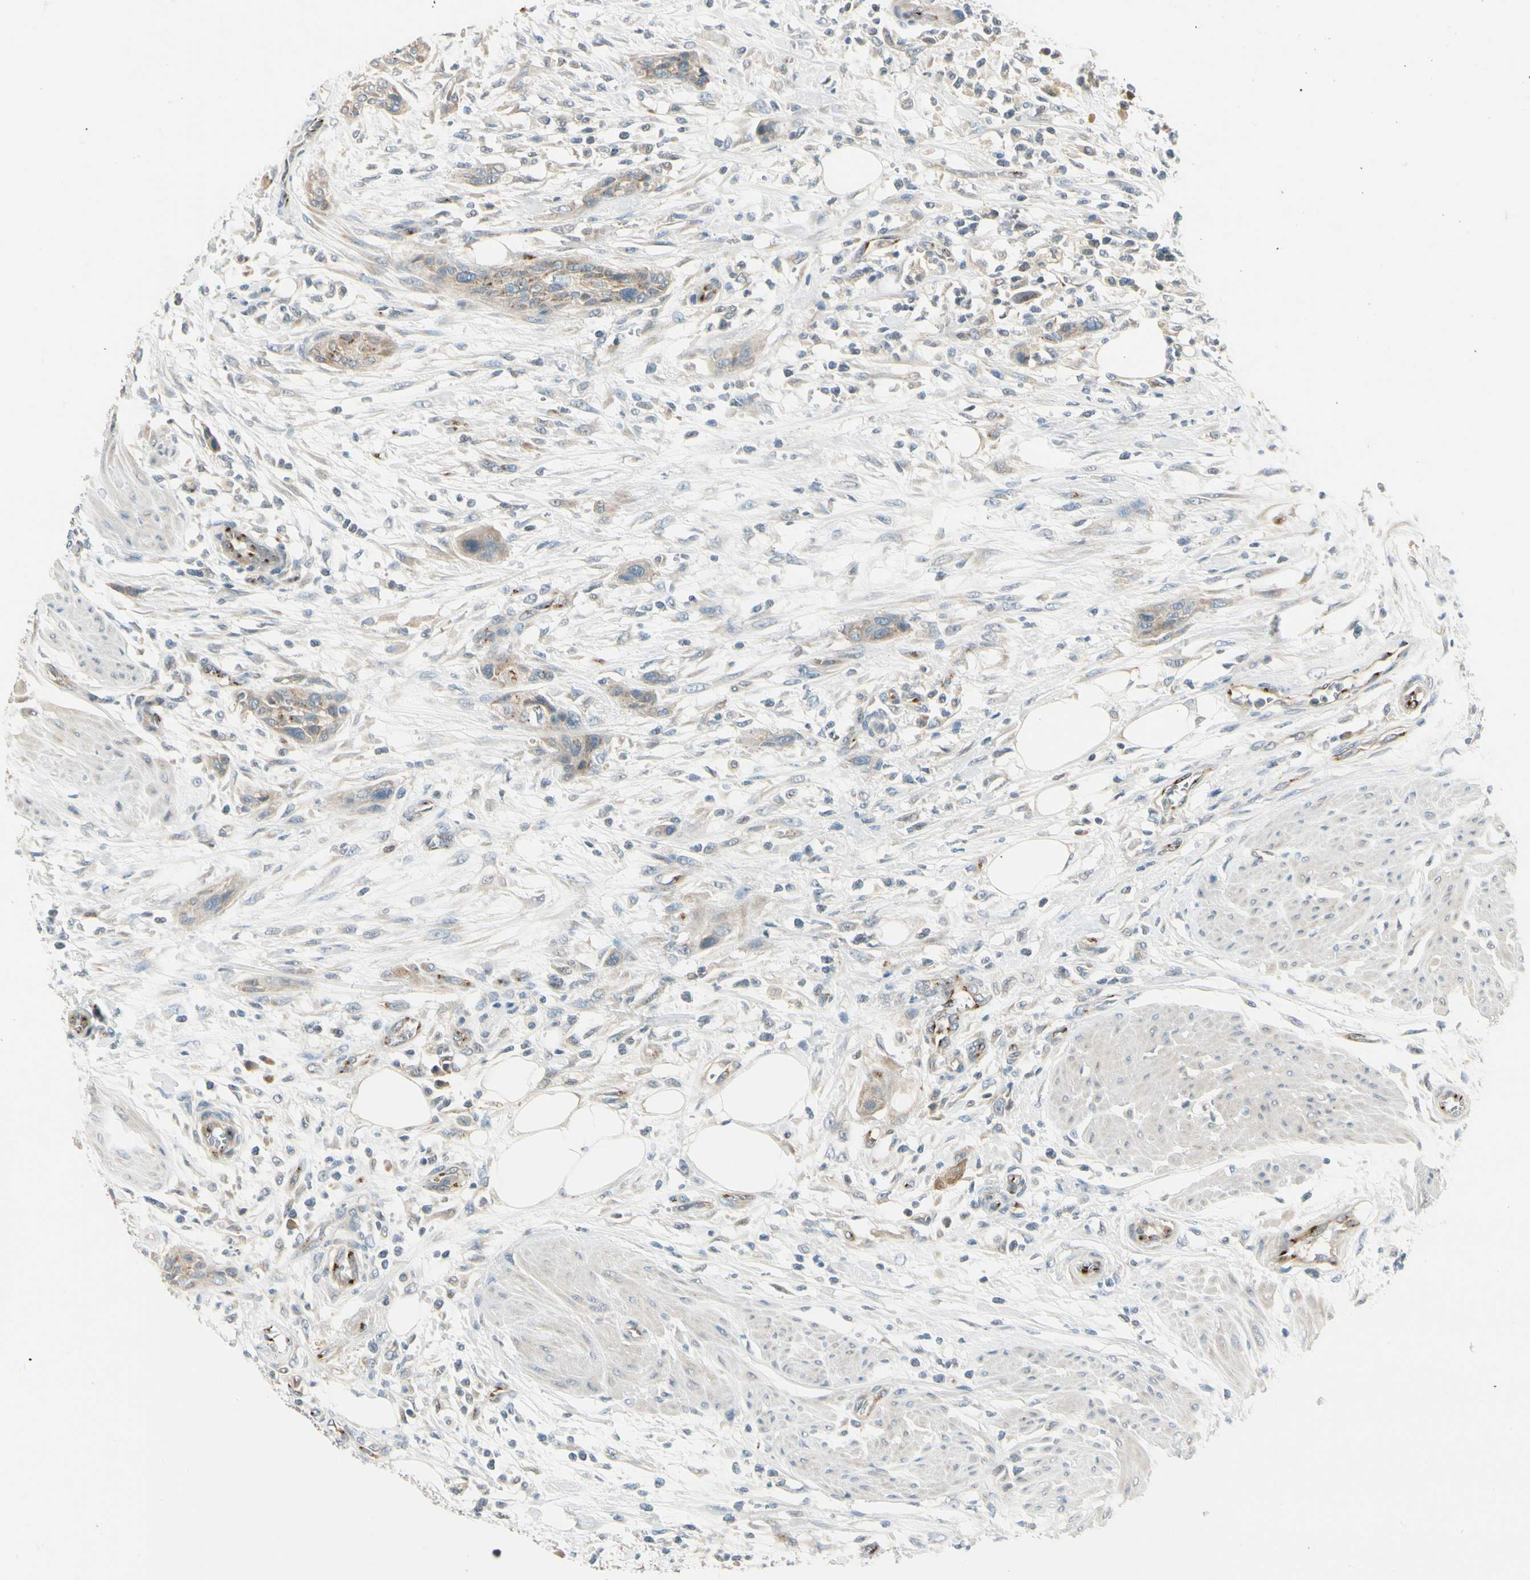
{"staining": {"intensity": "weak", "quantity": ">75%", "location": "cytoplasmic/membranous"}, "tissue": "urothelial cancer", "cell_type": "Tumor cells", "image_type": "cancer", "snomed": [{"axis": "morphology", "description": "Urothelial carcinoma, High grade"}, {"axis": "topography", "description": "Urinary bladder"}], "caption": "Human urothelial carcinoma (high-grade) stained with a brown dye shows weak cytoplasmic/membranous positive positivity in approximately >75% of tumor cells.", "gene": "MANSC1", "patient": {"sex": "male", "age": 35}}